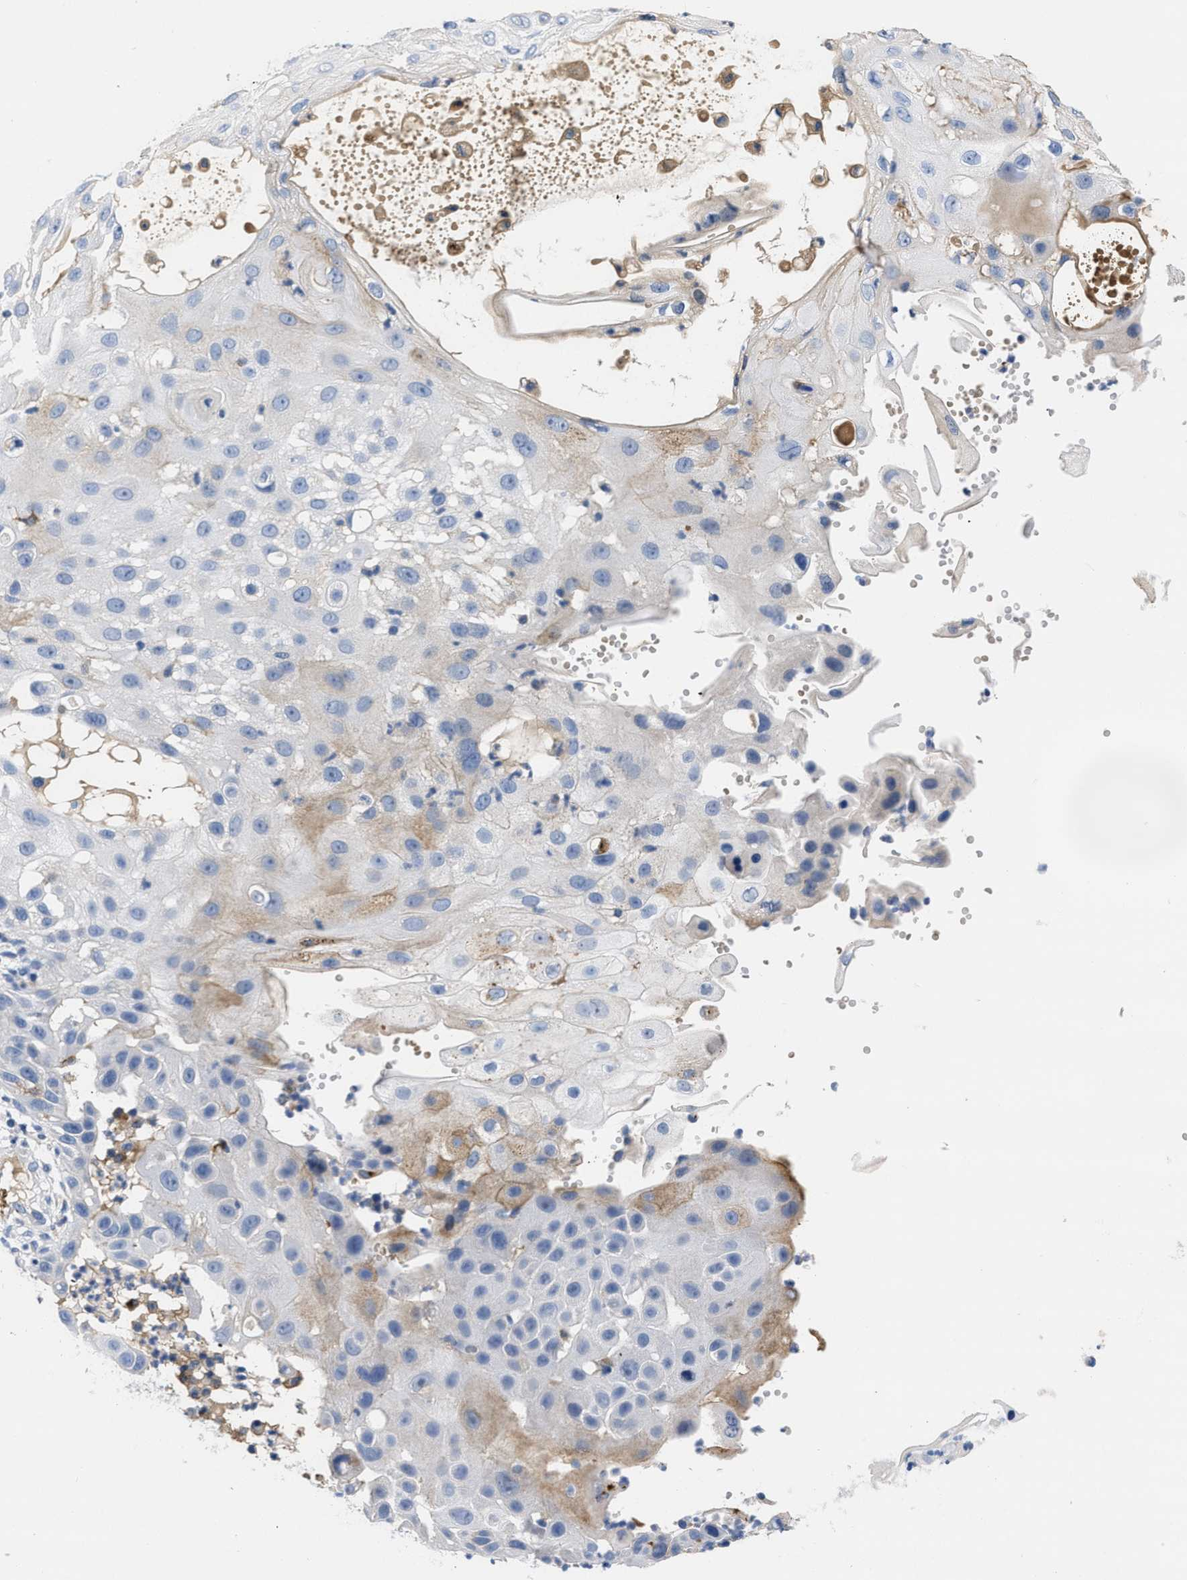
{"staining": {"intensity": "negative", "quantity": "none", "location": "none"}, "tissue": "skin cancer", "cell_type": "Tumor cells", "image_type": "cancer", "snomed": [{"axis": "morphology", "description": "Squamous cell carcinoma, NOS"}, {"axis": "topography", "description": "Skin"}], "caption": "Skin cancer was stained to show a protein in brown. There is no significant positivity in tumor cells.", "gene": "FGF18", "patient": {"sex": "female", "age": 44}}